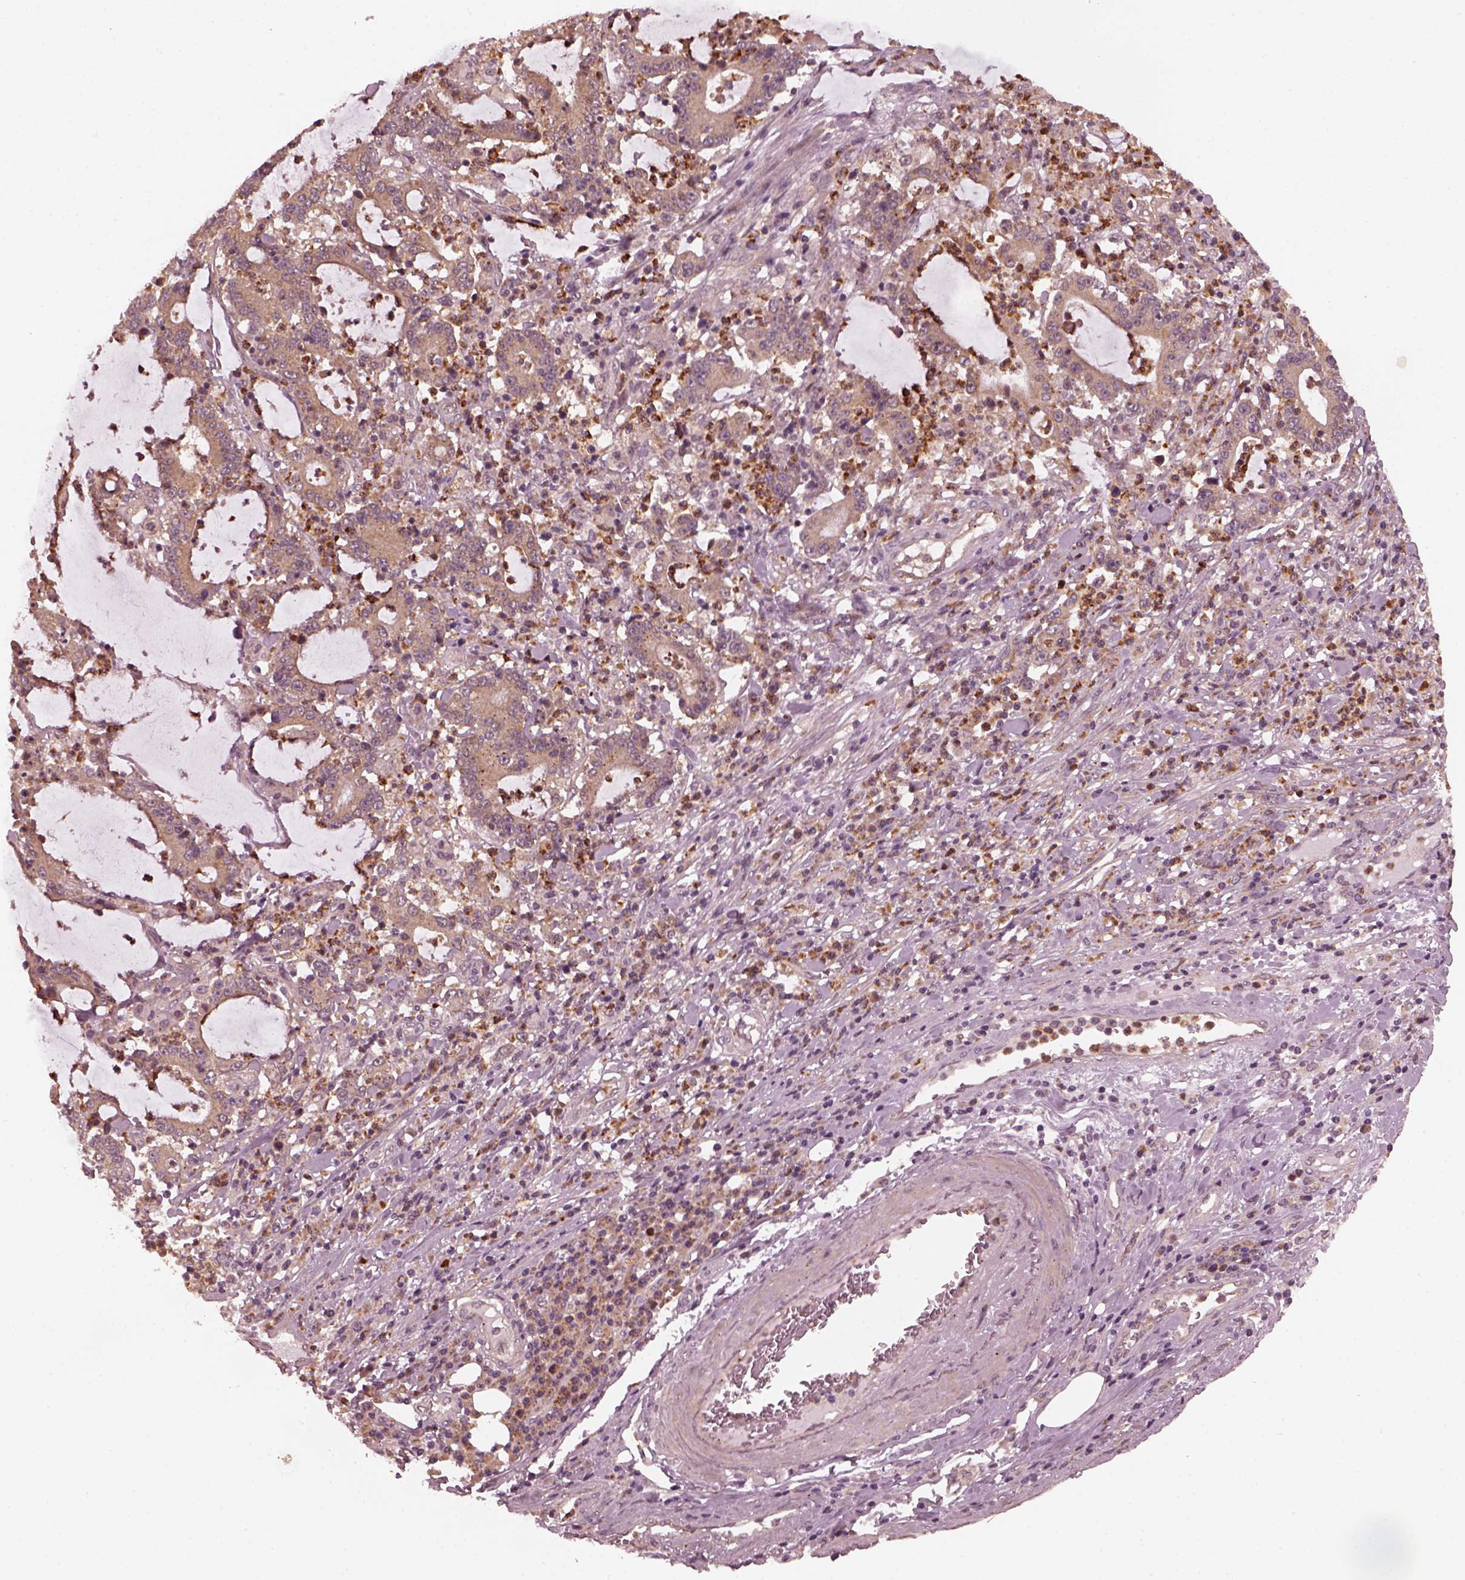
{"staining": {"intensity": "weak", "quantity": "25%-75%", "location": "cytoplasmic/membranous"}, "tissue": "stomach cancer", "cell_type": "Tumor cells", "image_type": "cancer", "snomed": [{"axis": "morphology", "description": "Adenocarcinoma, NOS"}, {"axis": "topography", "description": "Stomach, upper"}], "caption": "Immunohistochemical staining of human stomach cancer (adenocarcinoma) demonstrates low levels of weak cytoplasmic/membranous protein positivity in about 25%-75% of tumor cells.", "gene": "FAF2", "patient": {"sex": "male", "age": 68}}